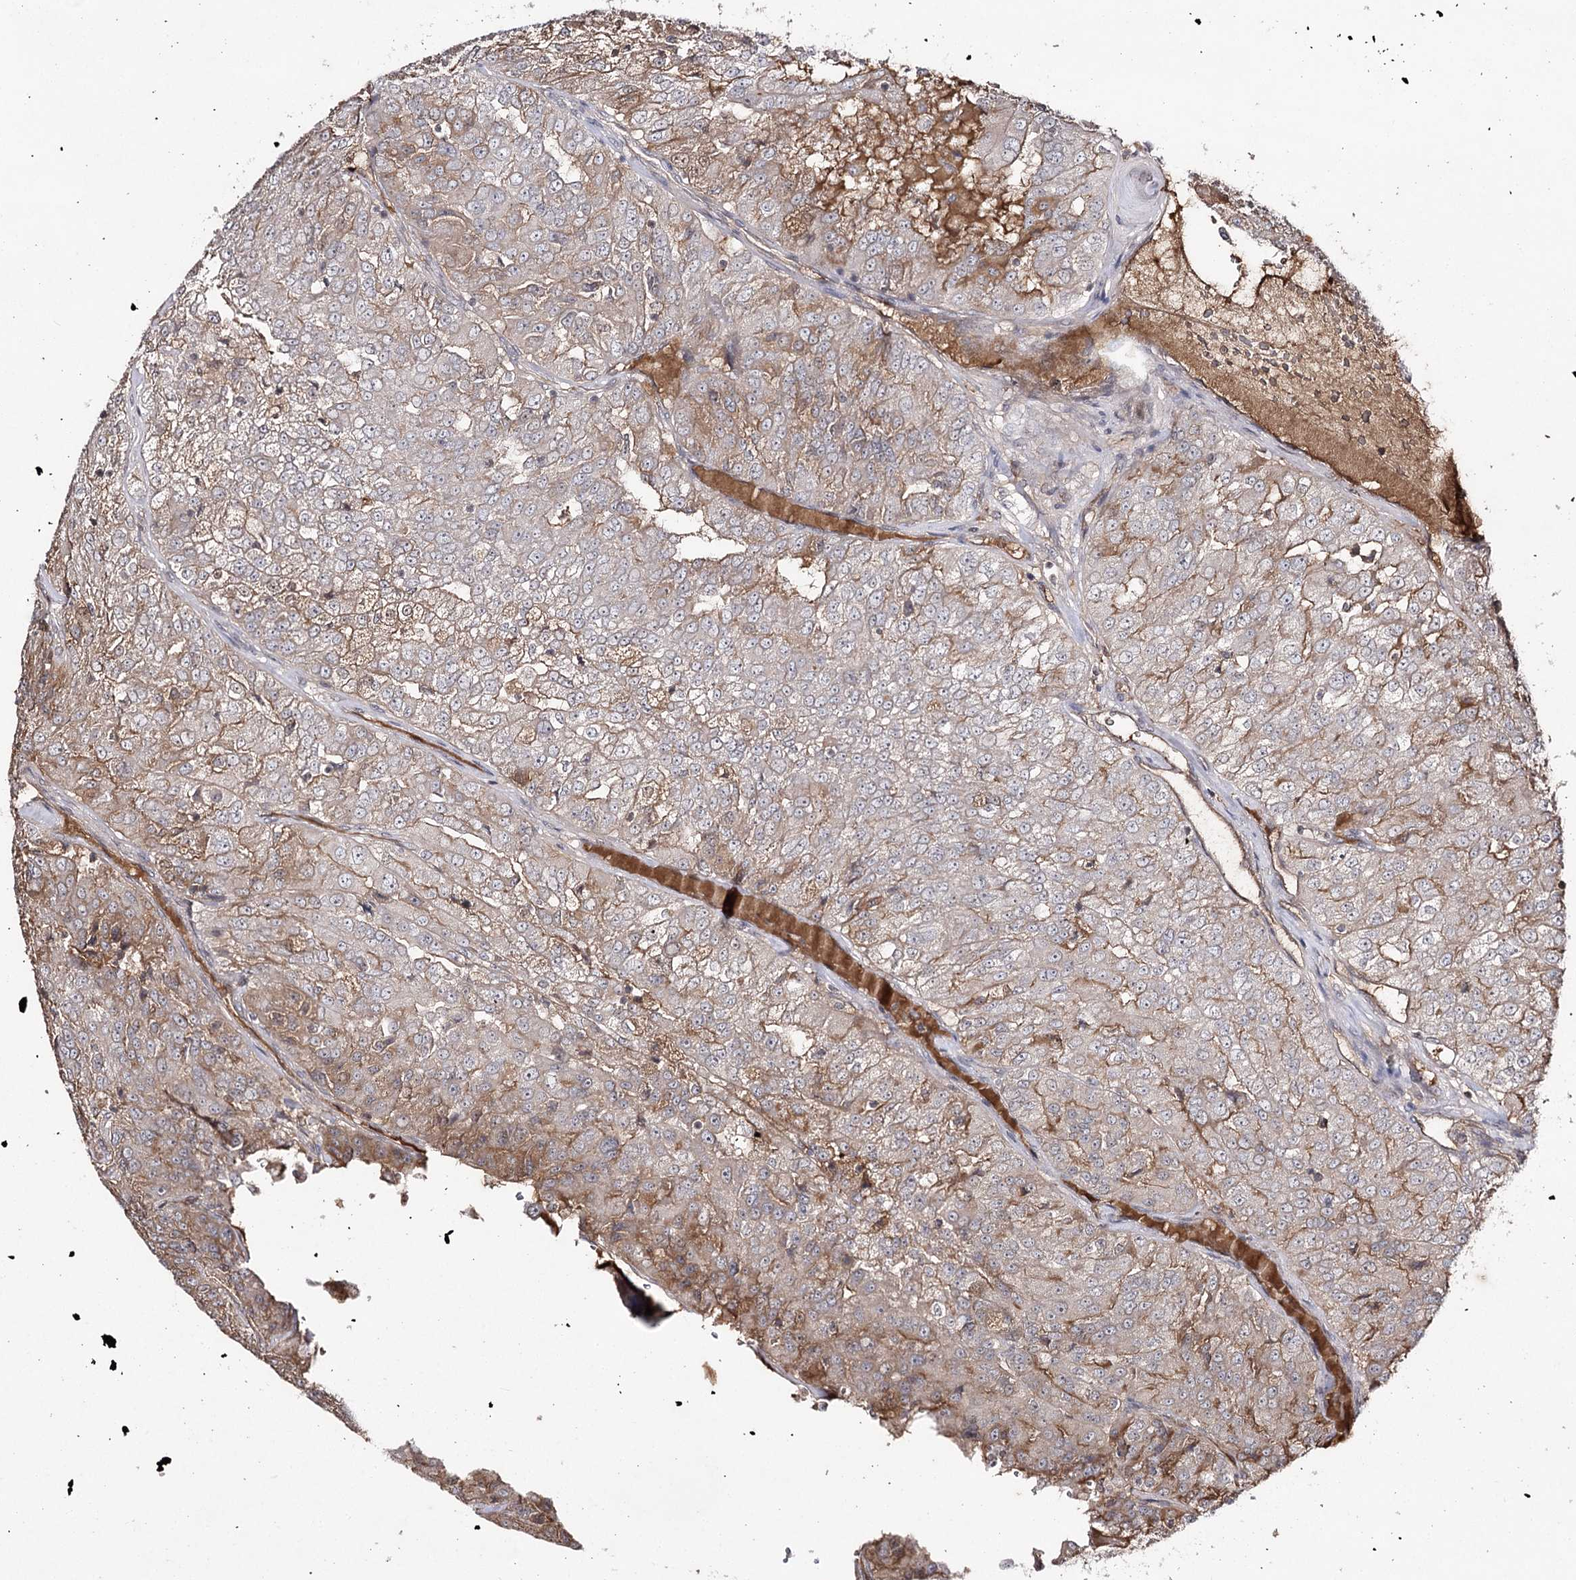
{"staining": {"intensity": "weak", "quantity": "25%-75%", "location": "cytoplasmic/membranous"}, "tissue": "renal cancer", "cell_type": "Tumor cells", "image_type": "cancer", "snomed": [{"axis": "morphology", "description": "Adenocarcinoma, NOS"}, {"axis": "topography", "description": "Kidney"}], "caption": "Immunohistochemistry (IHC) of adenocarcinoma (renal) reveals low levels of weak cytoplasmic/membranous staining in about 25%-75% of tumor cells. Nuclei are stained in blue.", "gene": "SYNGR3", "patient": {"sex": "female", "age": 63}}